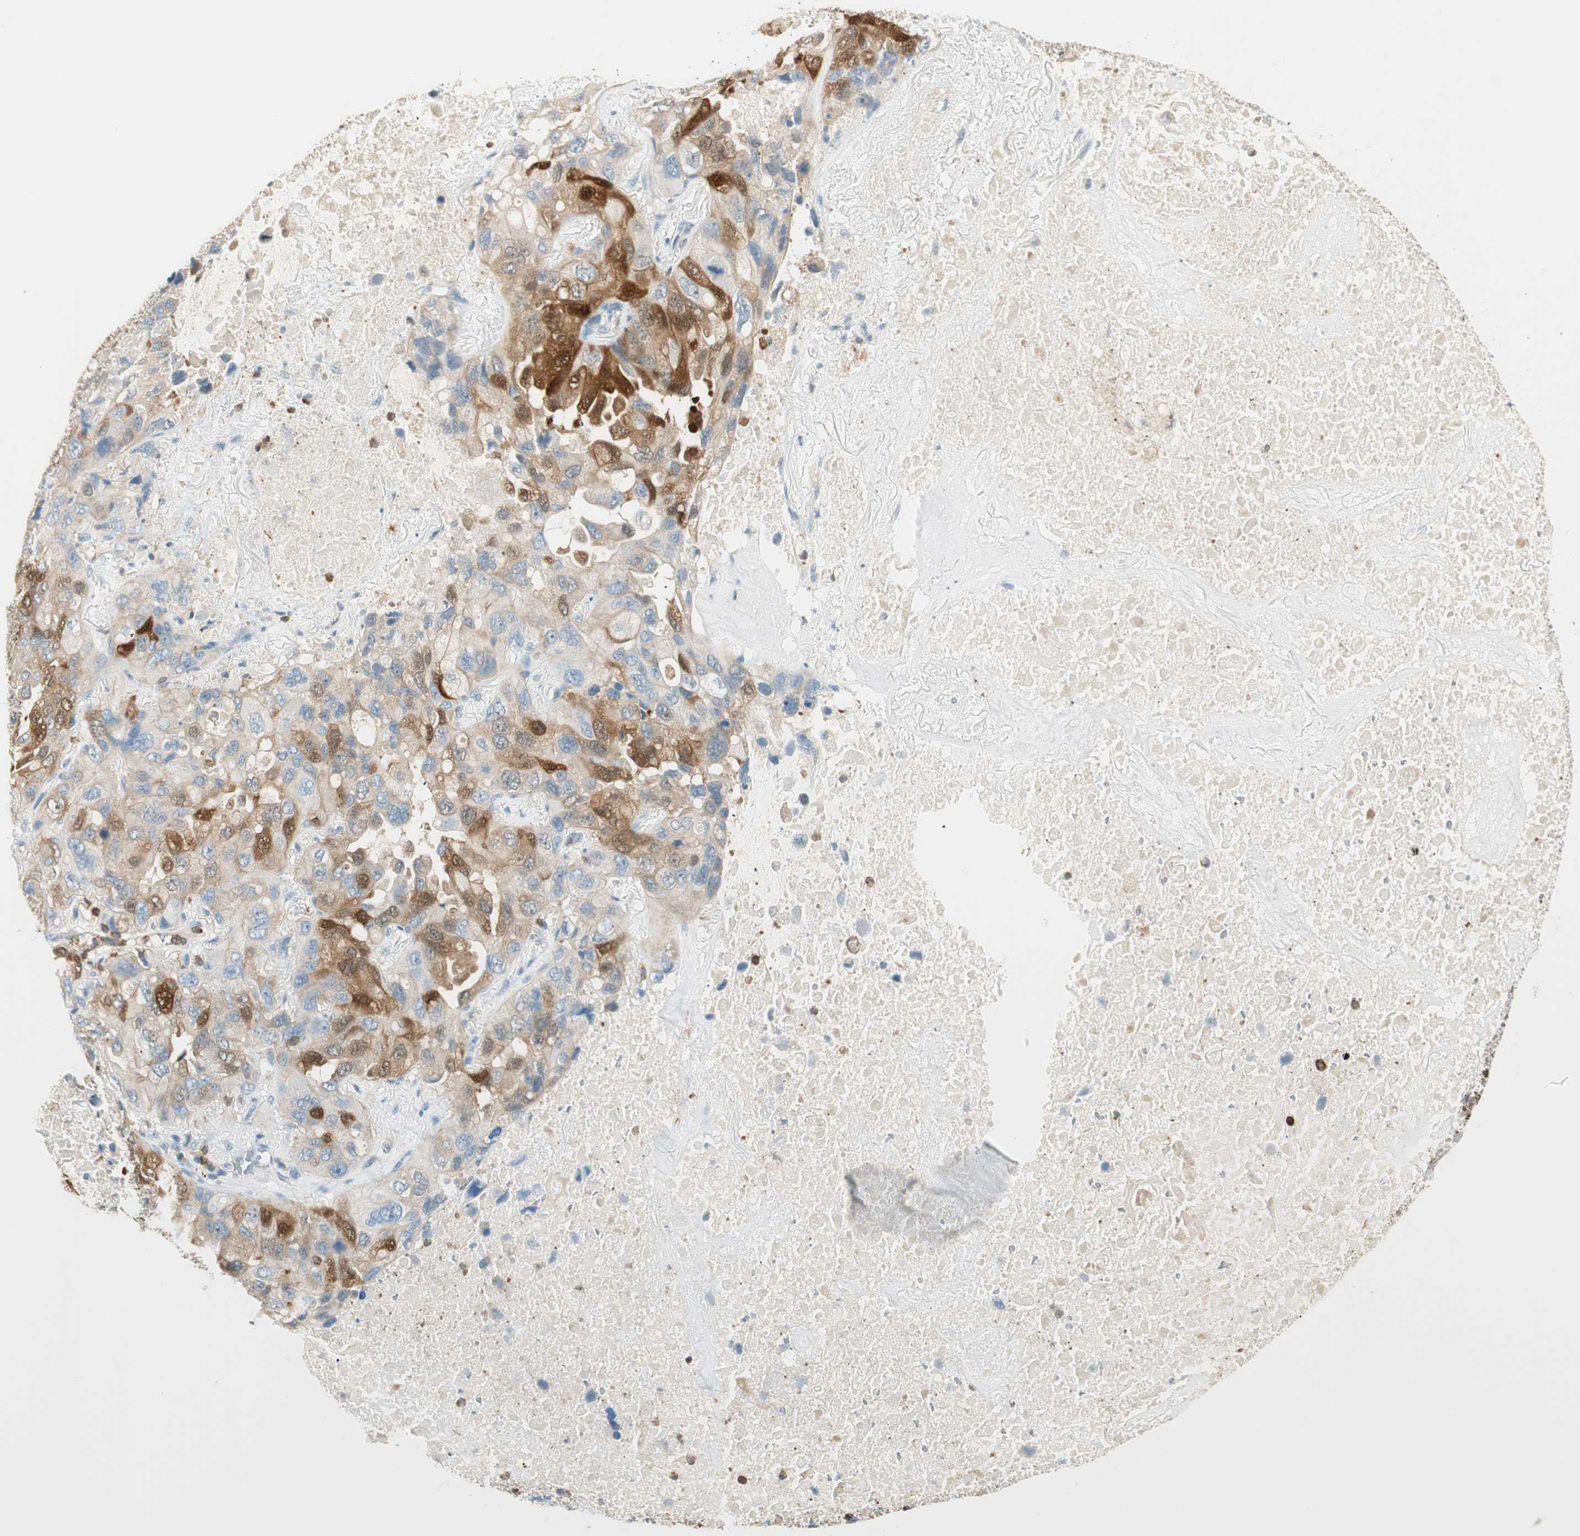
{"staining": {"intensity": "strong", "quantity": "25%-75%", "location": "cytoplasmic/membranous"}, "tissue": "lung cancer", "cell_type": "Tumor cells", "image_type": "cancer", "snomed": [{"axis": "morphology", "description": "Squamous cell carcinoma, NOS"}, {"axis": "topography", "description": "Lung"}], "caption": "A brown stain highlights strong cytoplasmic/membranous positivity of a protein in lung cancer (squamous cell carcinoma) tumor cells.", "gene": "HPGD", "patient": {"sex": "female", "age": 73}}